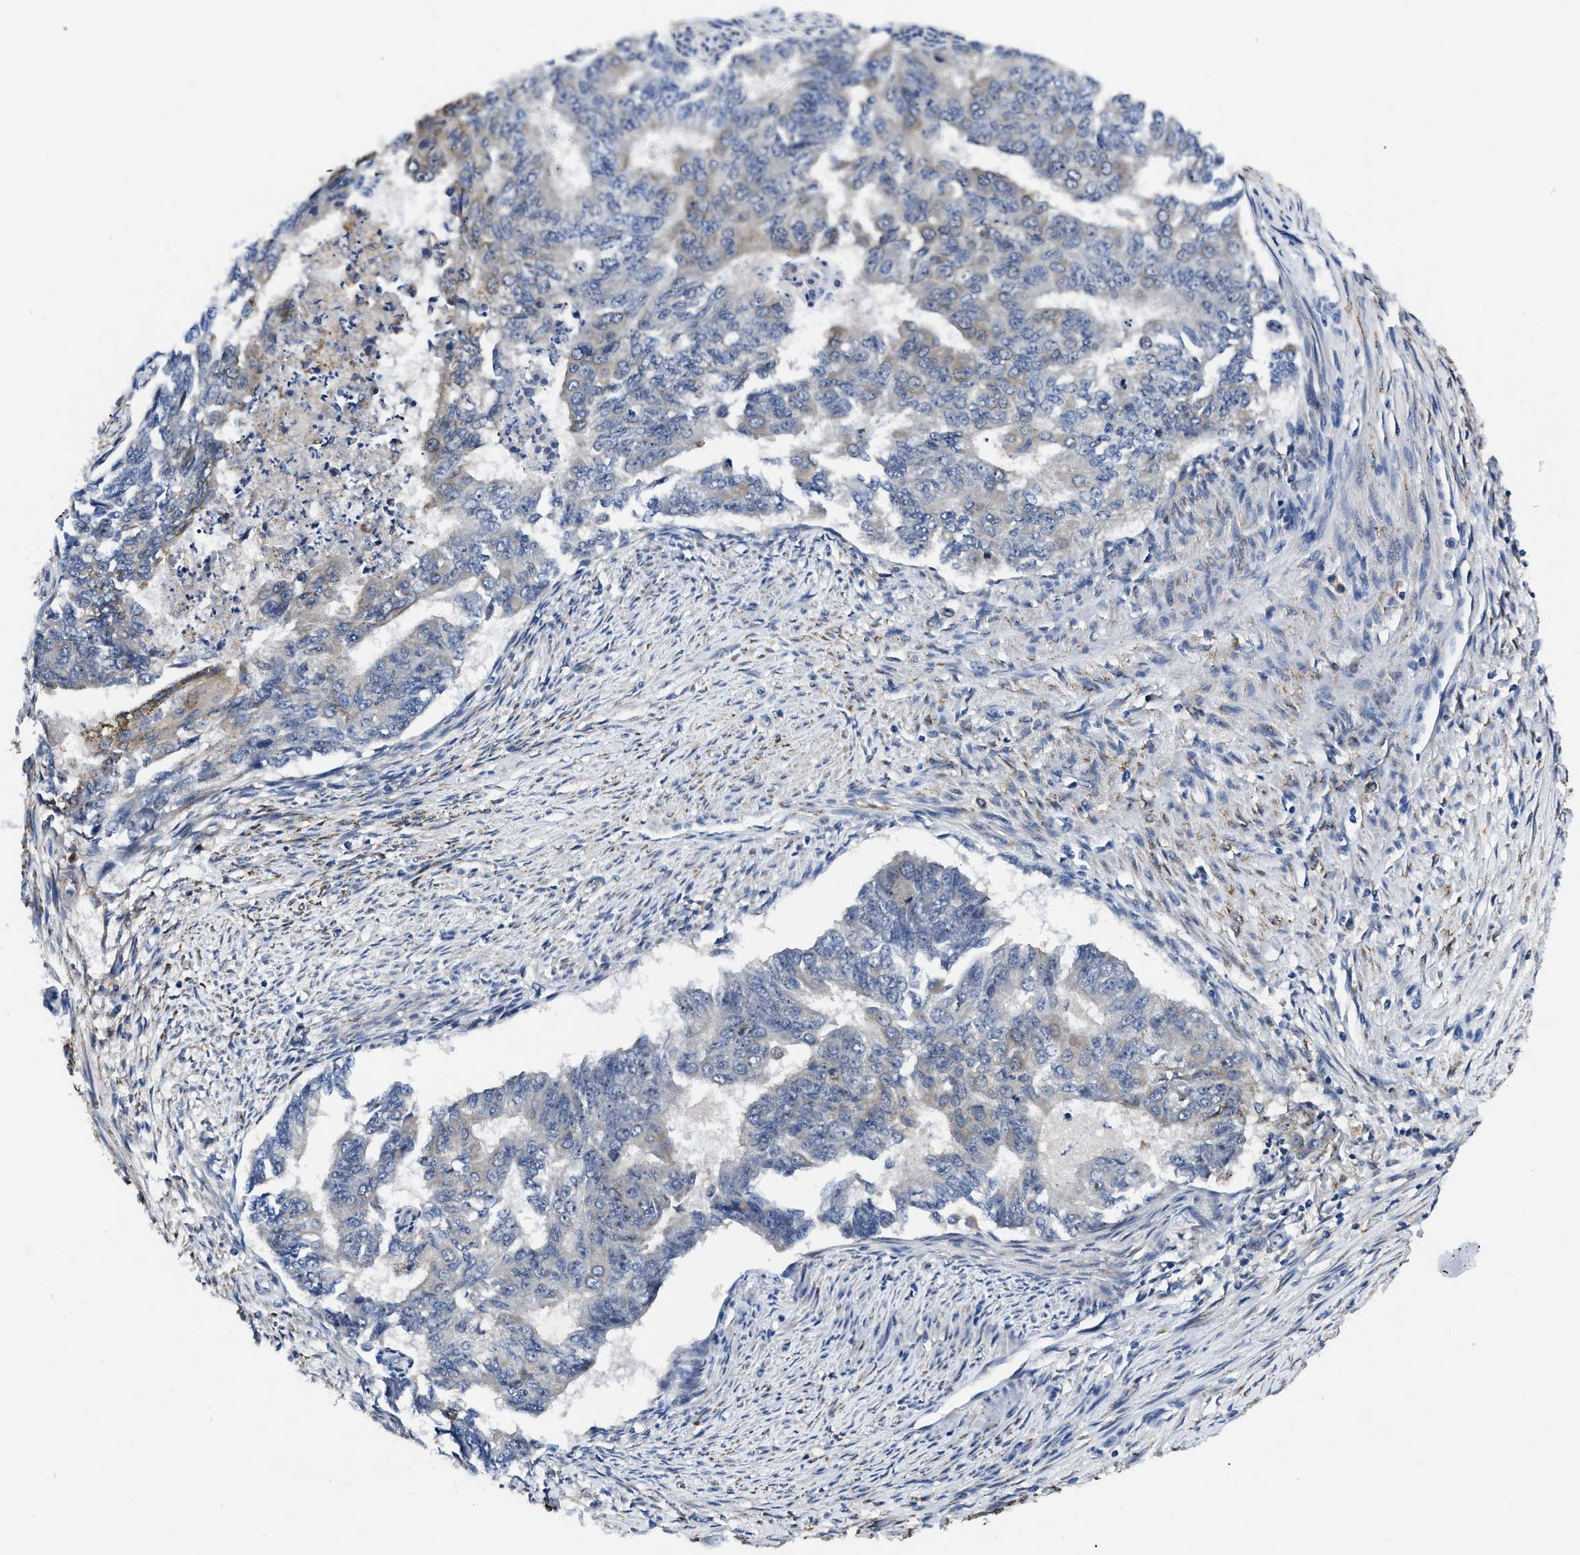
{"staining": {"intensity": "negative", "quantity": "none", "location": "none"}, "tissue": "endometrial cancer", "cell_type": "Tumor cells", "image_type": "cancer", "snomed": [{"axis": "morphology", "description": "Adenocarcinoma, NOS"}, {"axis": "topography", "description": "Endometrium"}], "caption": "Immunohistochemistry (IHC) of endometrial cancer demonstrates no expression in tumor cells.", "gene": "GET4", "patient": {"sex": "female", "age": 32}}